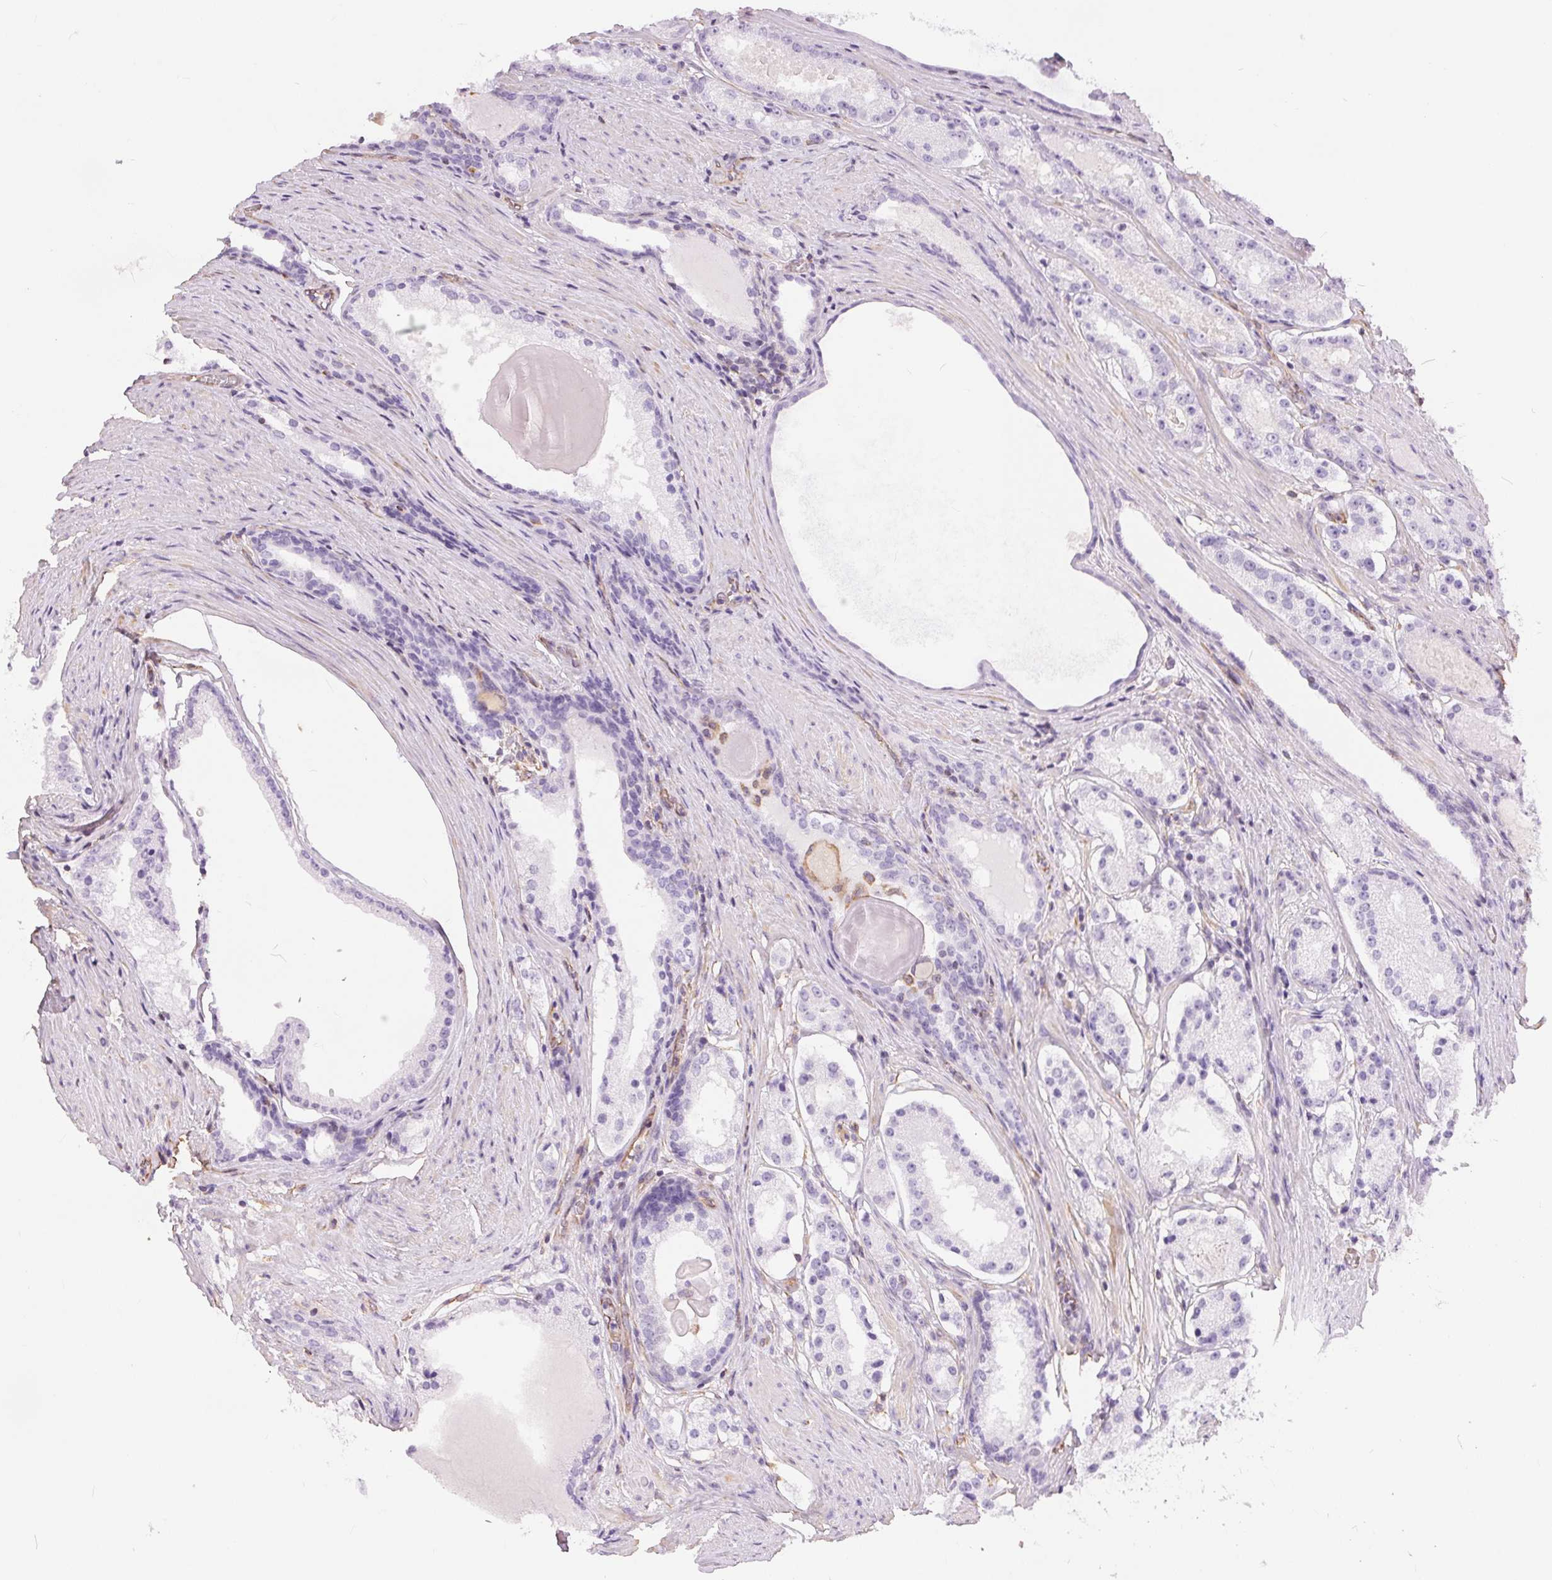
{"staining": {"intensity": "negative", "quantity": "none", "location": "none"}, "tissue": "prostate cancer", "cell_type": "Tumor cells", "image_type": "cancer", "snomed": [{"axis": "morphology", "description": "Adenocarcinoma, Low grade"}, {"axis": "topography", "description": "Prostate"}], "caption": "The histopathology image reveals no significant expression in tumor cells of prostate cancer (low-grade adenocarcinoma).", "gene": "GFAP", "patient": {"sex": "male", "age": 57}}